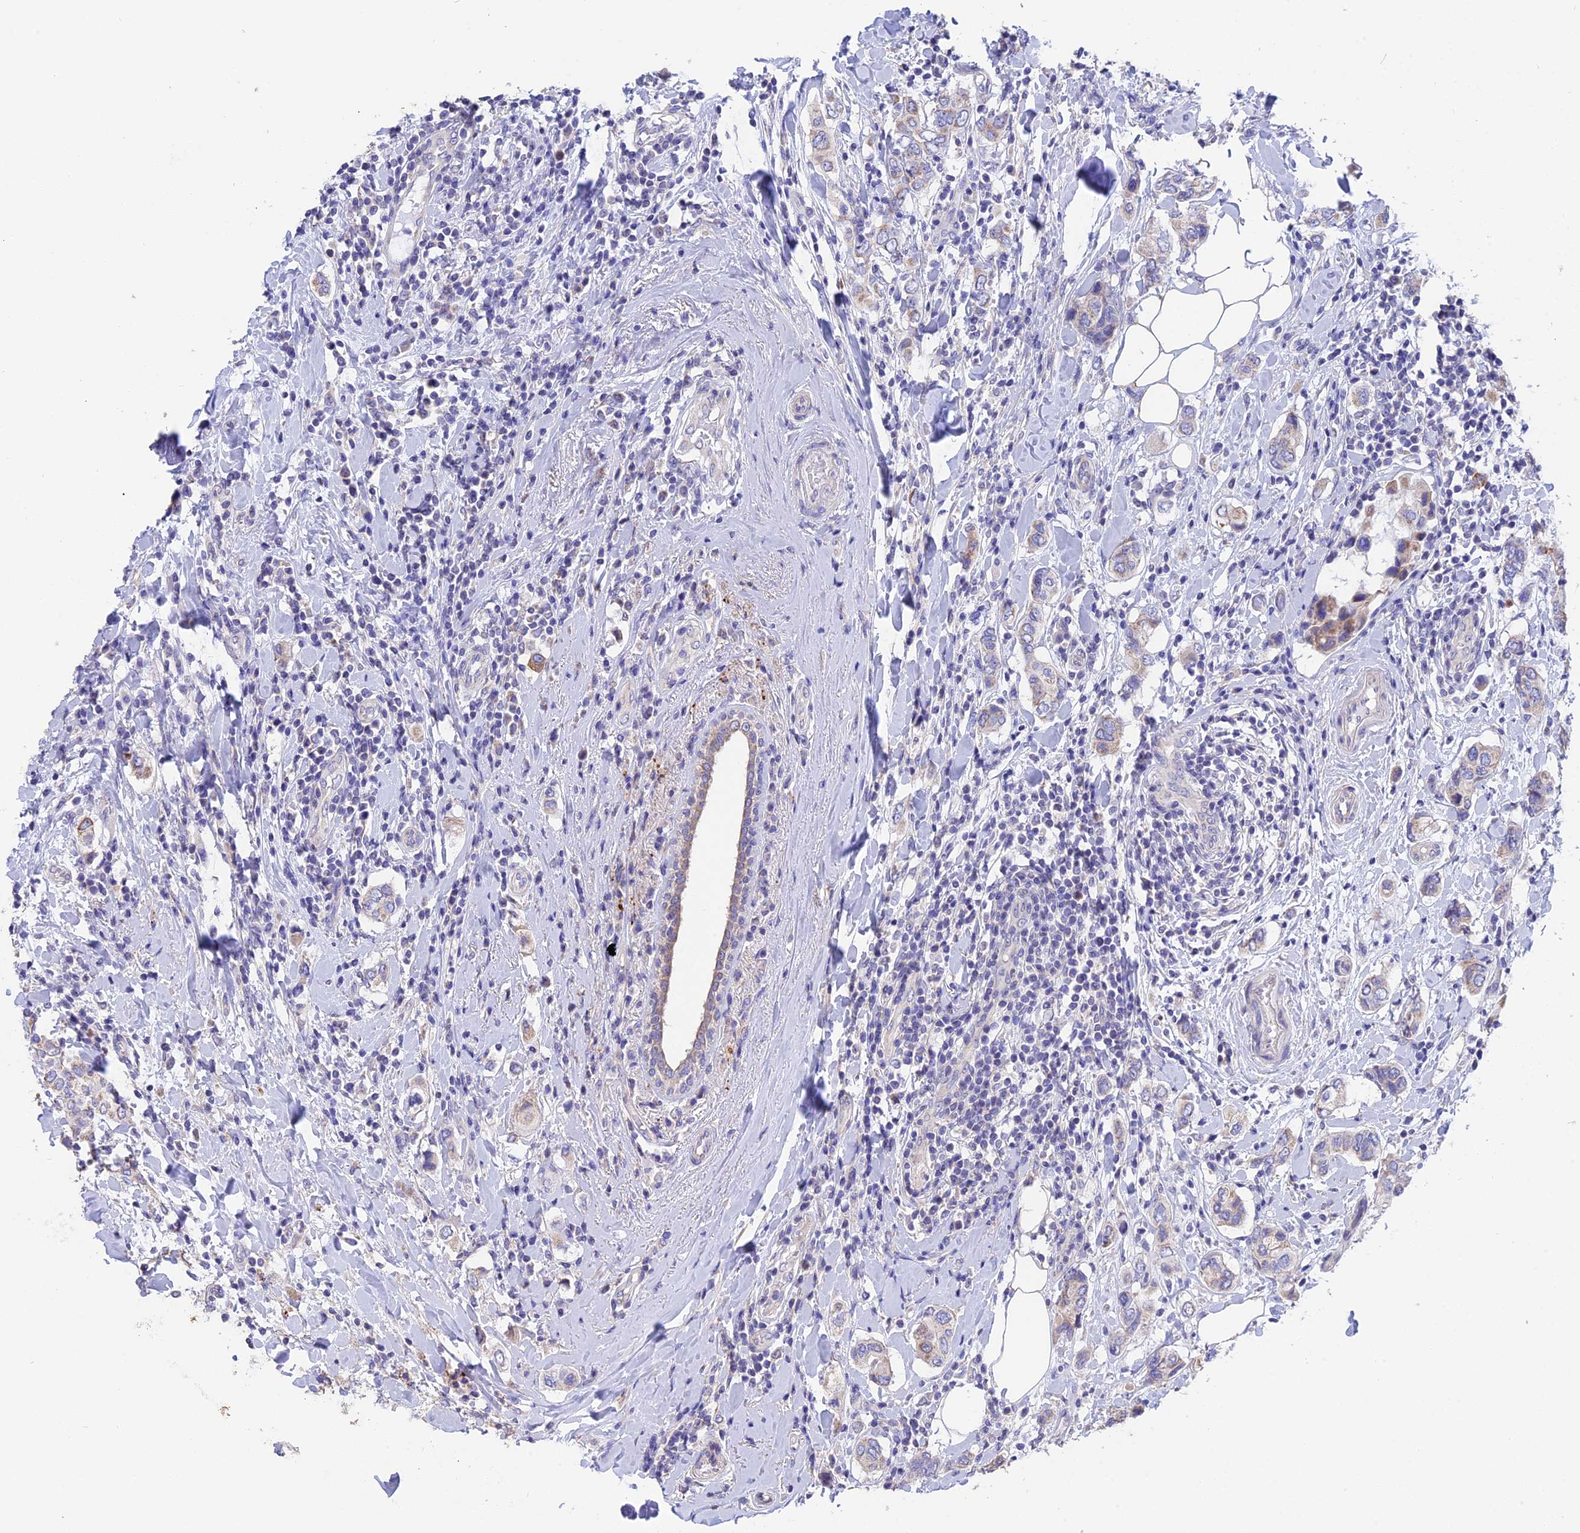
{"staining": {"intensity": "moderate", "quantity": "<25%", "location": "cytoplasmic/membranous"}, "tissue": "breast cancer", "cell_type": "Tumor cells", "image_type": "cancer", "snomed": [{"axis": "morphology", "description": "Lobular carcinoma"}, {"axis": "topography", "description": "Breast"}], "caption": "The histopathology image reveals staining of breast lobular carcinoma, revealing moderate cytoplasmic/membranous protein positivity (brown color) within tumor cells.", "gene": "CYP2U1", "patient": {"sex": "female", "age": 51}}